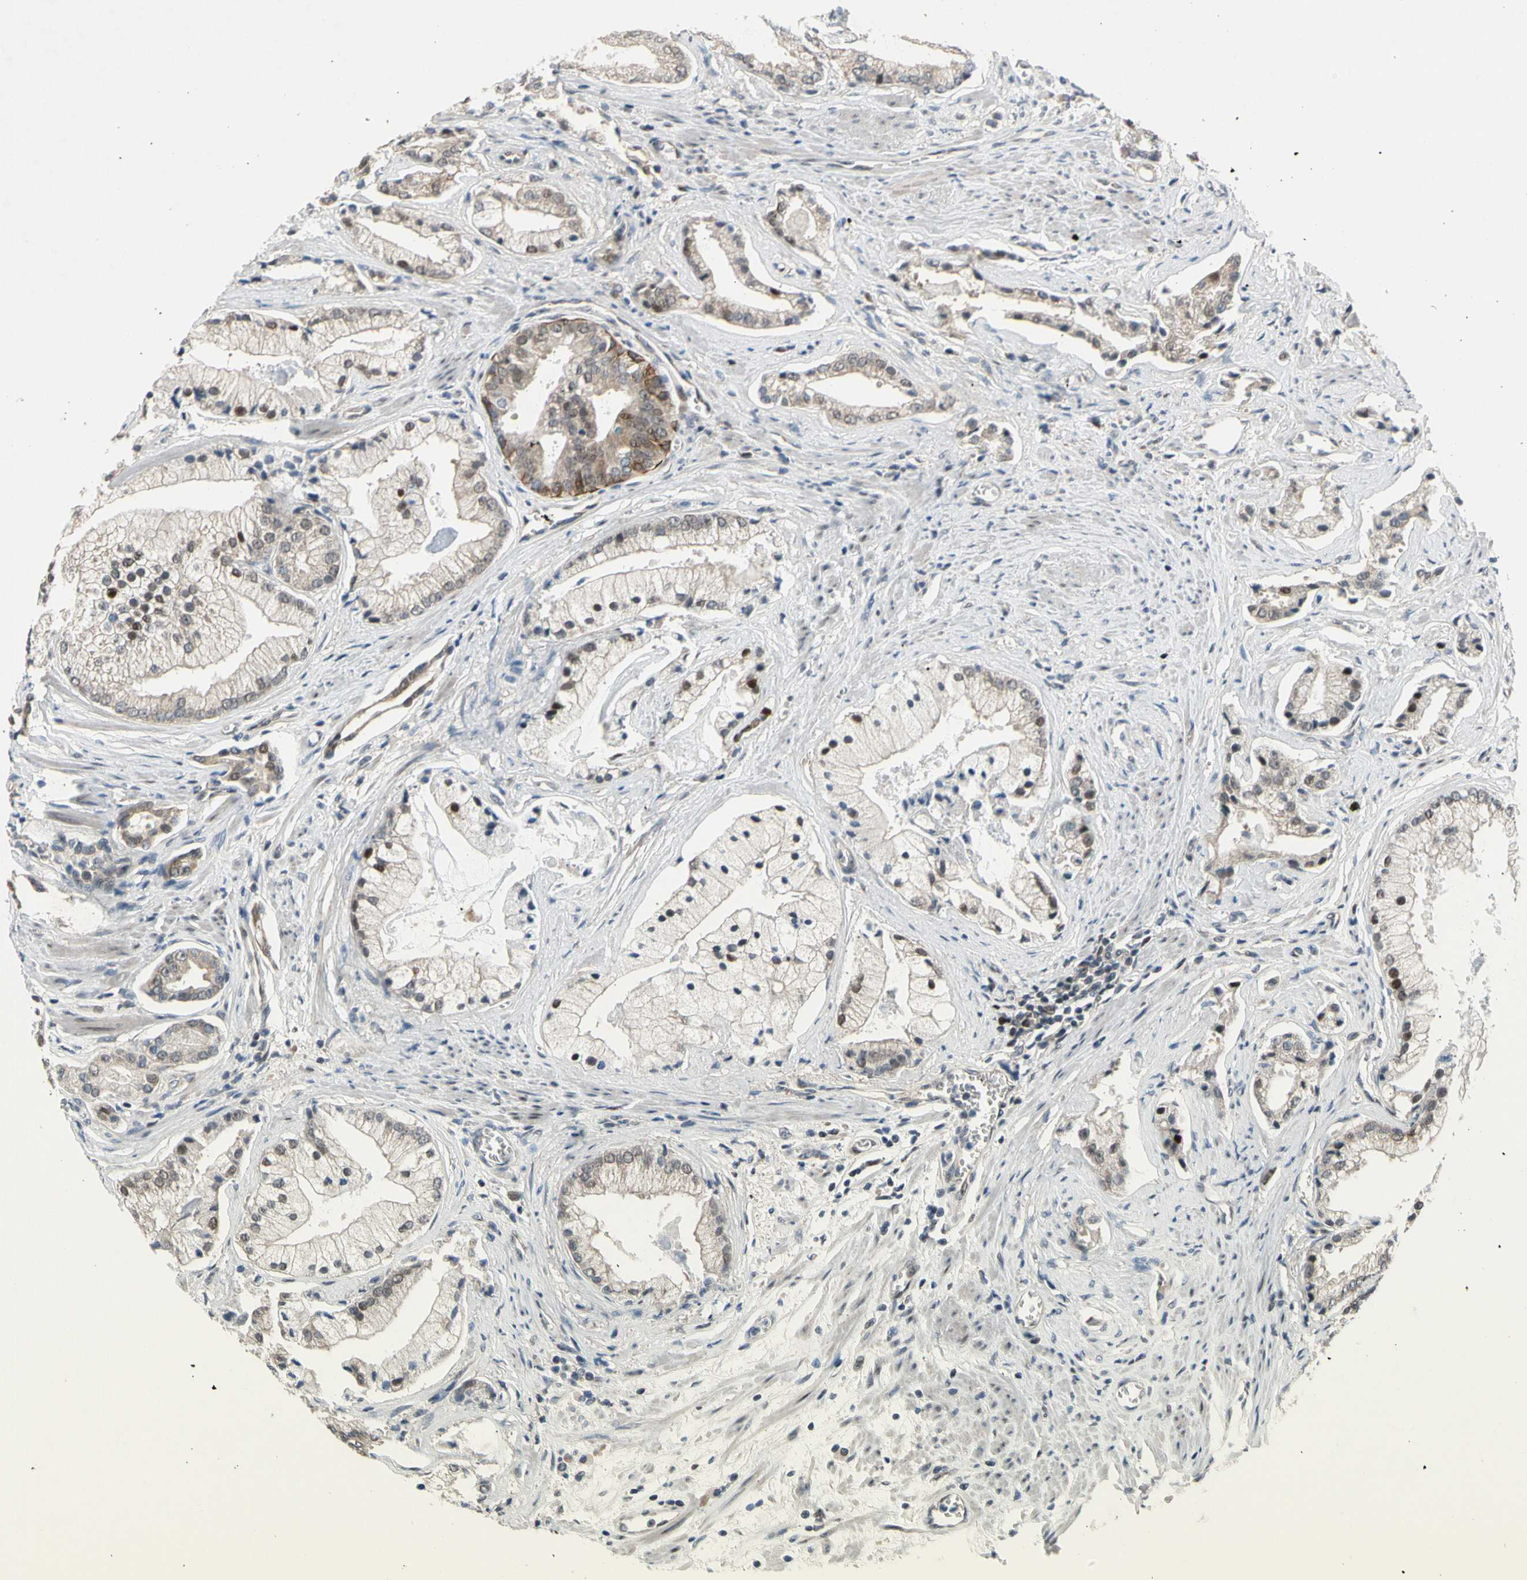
{"staining": {"intensity": "moderate", "quantity": "<25%", "location": "nuclear"}, "tissue": "prostate cancer", "cell_type": "Tumor cells", "image_type": "cancer", "snomed": [{"axis": "morphology", "description": "Adenocarcinoma, High grade"}, {"axis": "topography", "description": "Prostate"}], "caption": "Immunohistochemical staining of human prostate adenocarcinoma (high-grade) exhibits low levels of moderate nuclear expression in approximately <25% of tumor cells.", "gene": "ZNF184", "patient": {"sex": "male", "age": 67}}